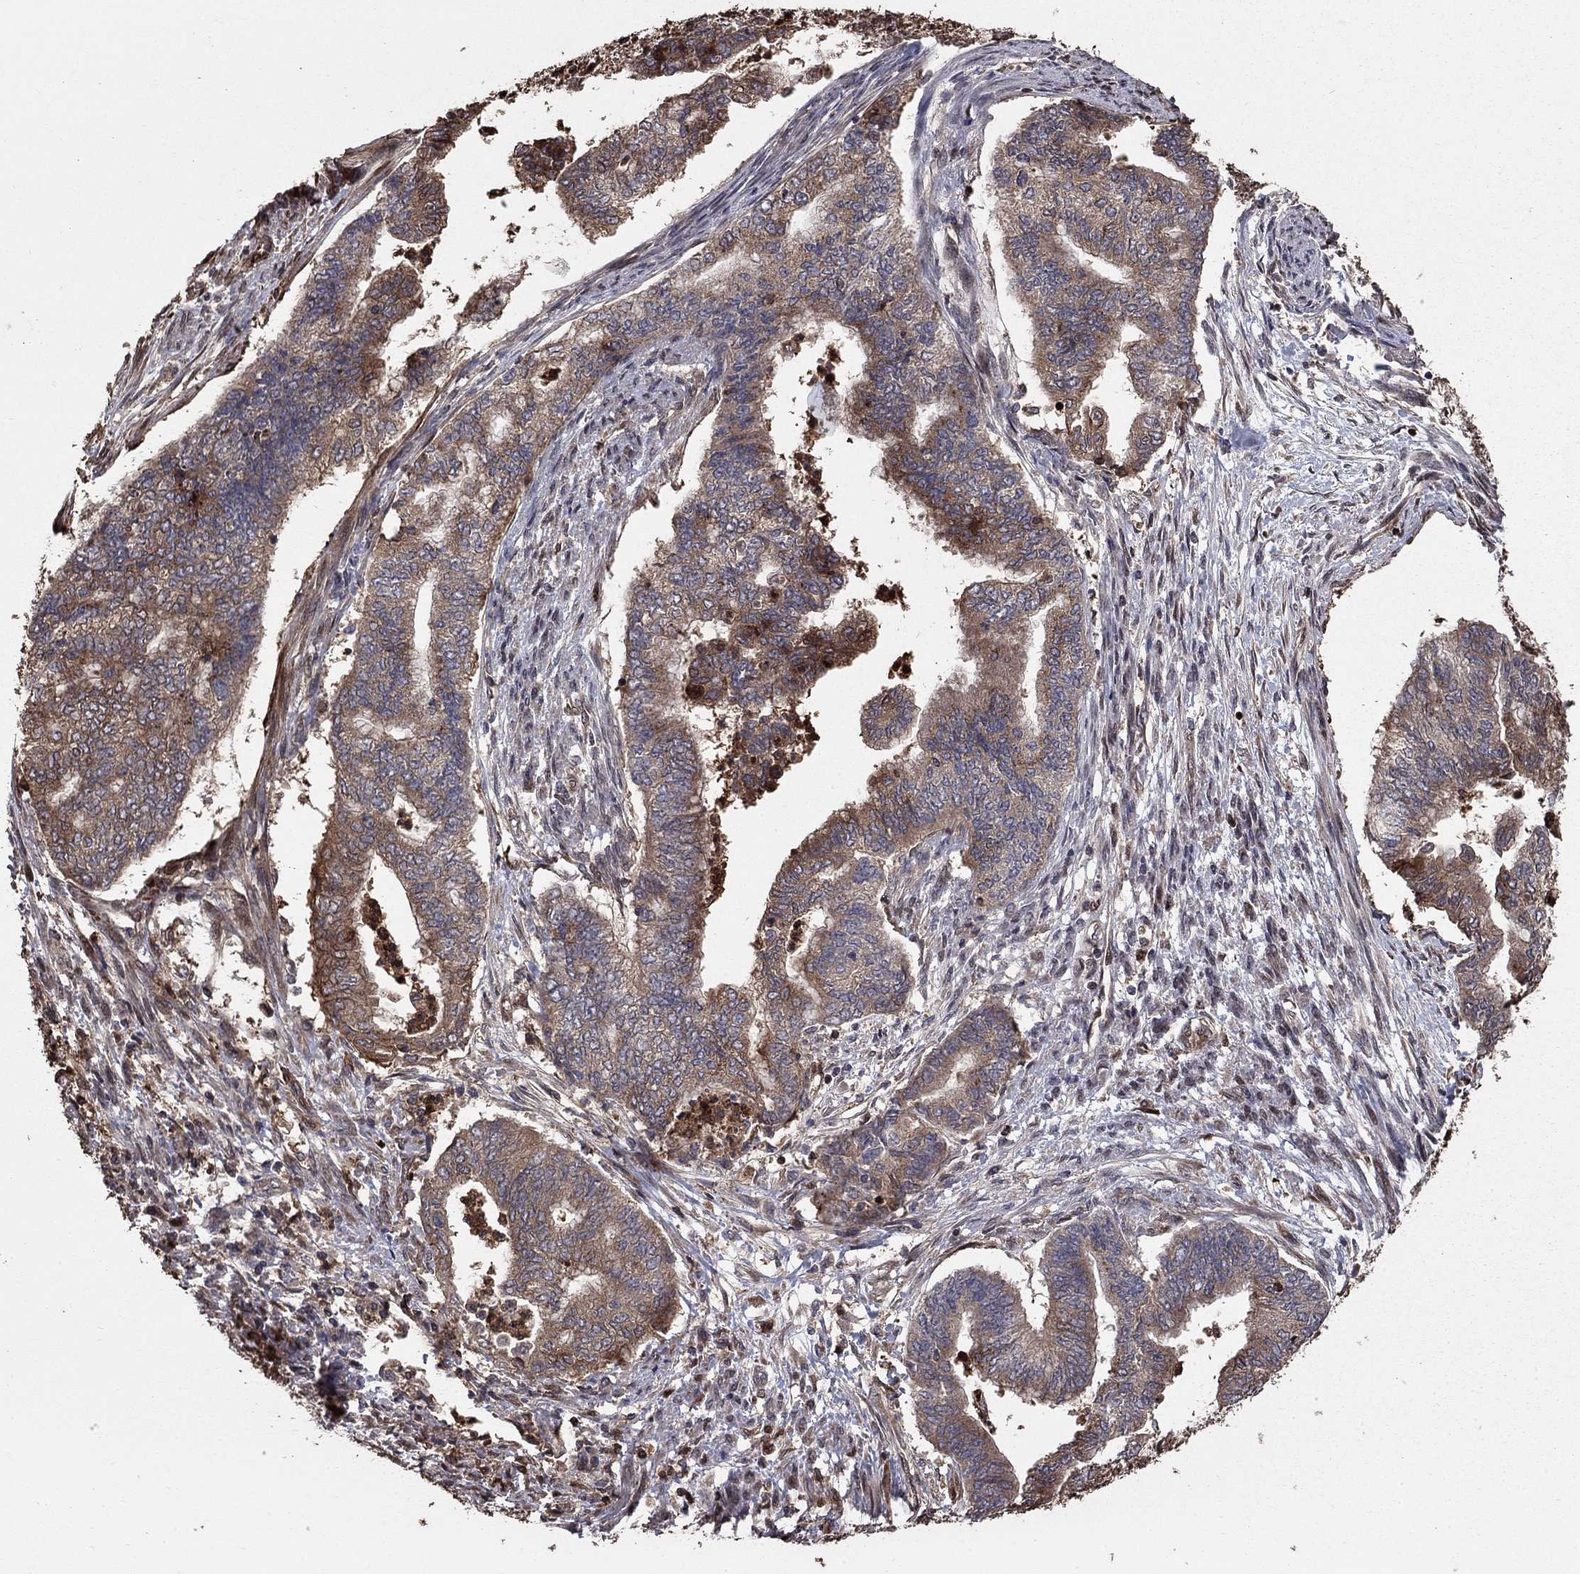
{"staining": {"intensity": "weak", "quantity": "<25%", "location": "cytoplasmic/membranous"}, "tissue": "endometrial cancer", "cell_type": "Tumor cells", "image_type": "cancer", "snomed": [{"axis": "morphology", "description": "Adenocarcinoma, NOS"}, {"axis": "topography", "description": "Endometrium"}], "caption": "An immunohistochemistry (IHC) image of endometrial cancer (adenocarcinoma) is shown. There is no staining in tumor cells of endometrial cancer (adenocarcinoma).", "gene": "GYG1", "patient": {"sex": "female", "age": 65}}